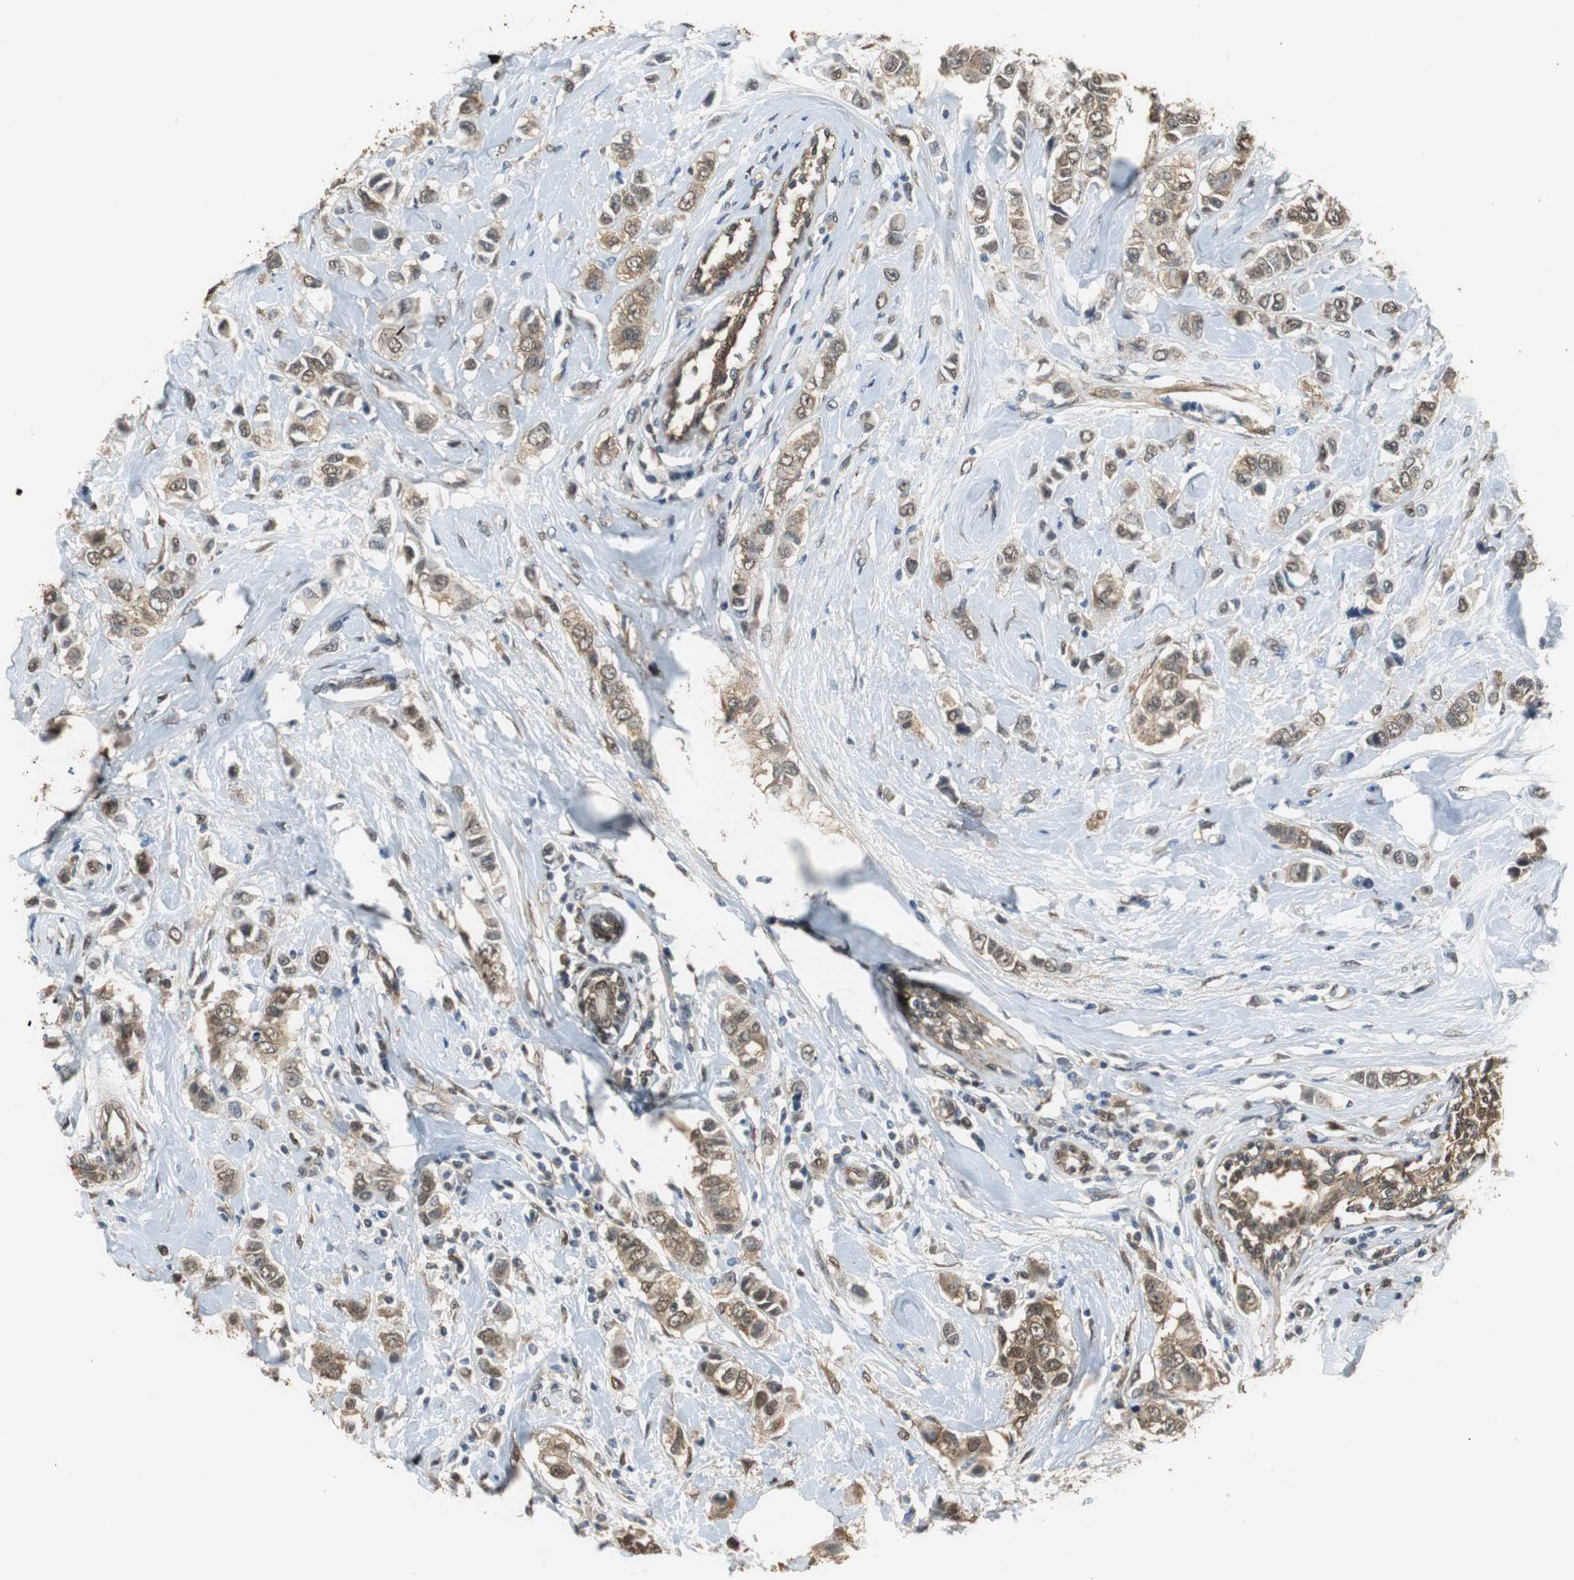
{"staining": {"intensity": "moderate", "quantity": ">75%", "location": "cytoplasmic/membranous,nuclear"}, "tissue": "breast cancer", "cell_type": "Tumor cells", "image_type": "cancer", "snomed": [{"axis": "morphology", "description": "Duct carcinoma"}, {"axis": "topography", "description": "Breast"}], "caption": "Brown immunohistochemical staining in human breast intraductal carcinoma reveals moderate cytoplasmic/membranous and nuclear staining in approximately >75% of tumor cells. The staining is performed using DAB brown chromogen to label protein expression. The nuclei are counter-stained blue using hematoxylin.", "gene": "UBQLN2", "patient": {"sex": "female", "age": 50}}